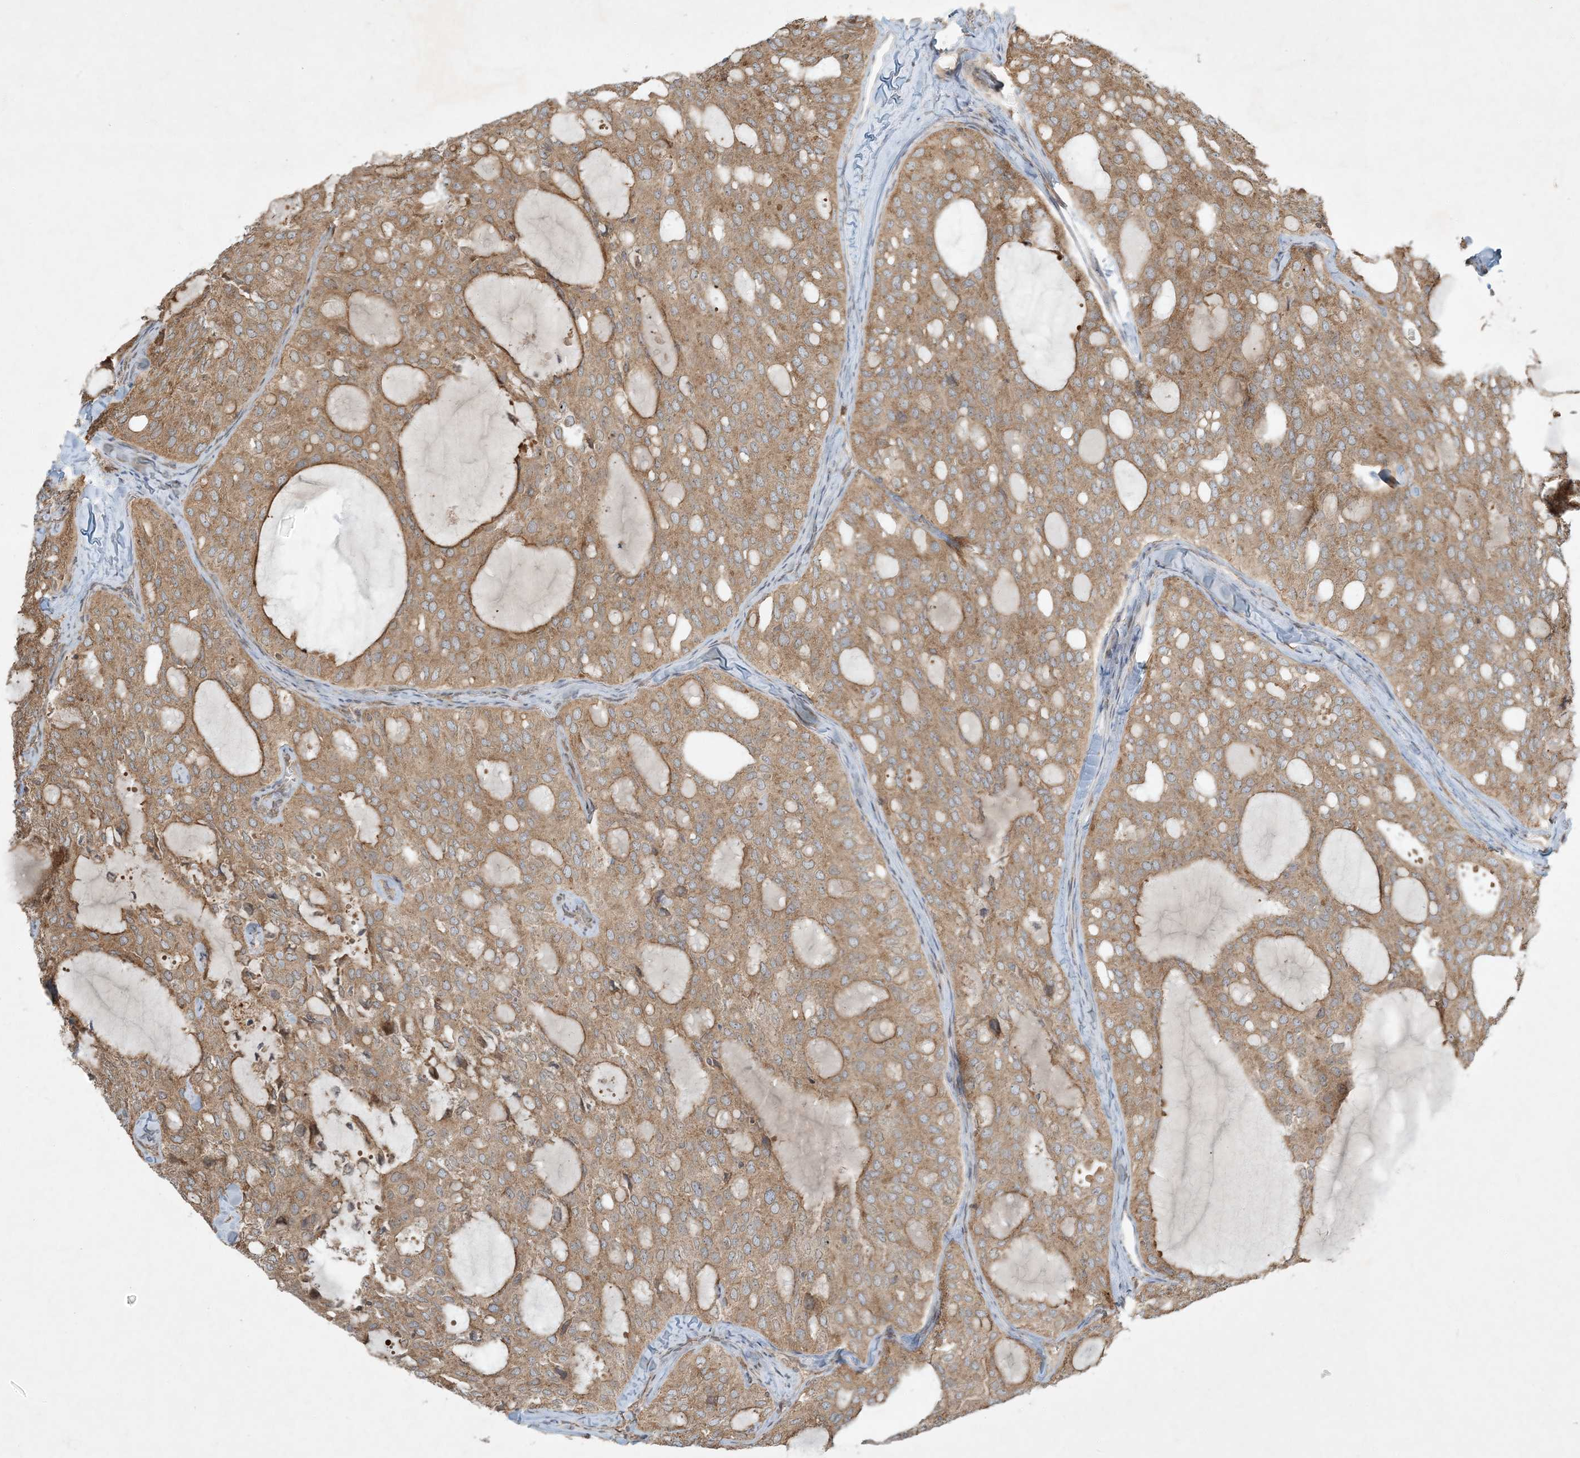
{"staining": {"intensity": "moderate", "quantity": ">75%", "location": "cytoplasmic/membranous"}, "tissue": "thyroid cancer", "cell_type": "Tumor cells", "image_type": "cancer", "snomed": [{"axis": "morphology", "description": "Follicular adenoma carcinoma, NOS"}, {"axis": "topography", "description": "Thyroid gland"}], "caption": "Follicular adenoma carcinoma (thyroid) tissue reveals moderate cytoplasmic/membranous positivity in about >75% of tumor cells", "gene": "COMMD8", "patient": {"sex": "male", "age": 75}}